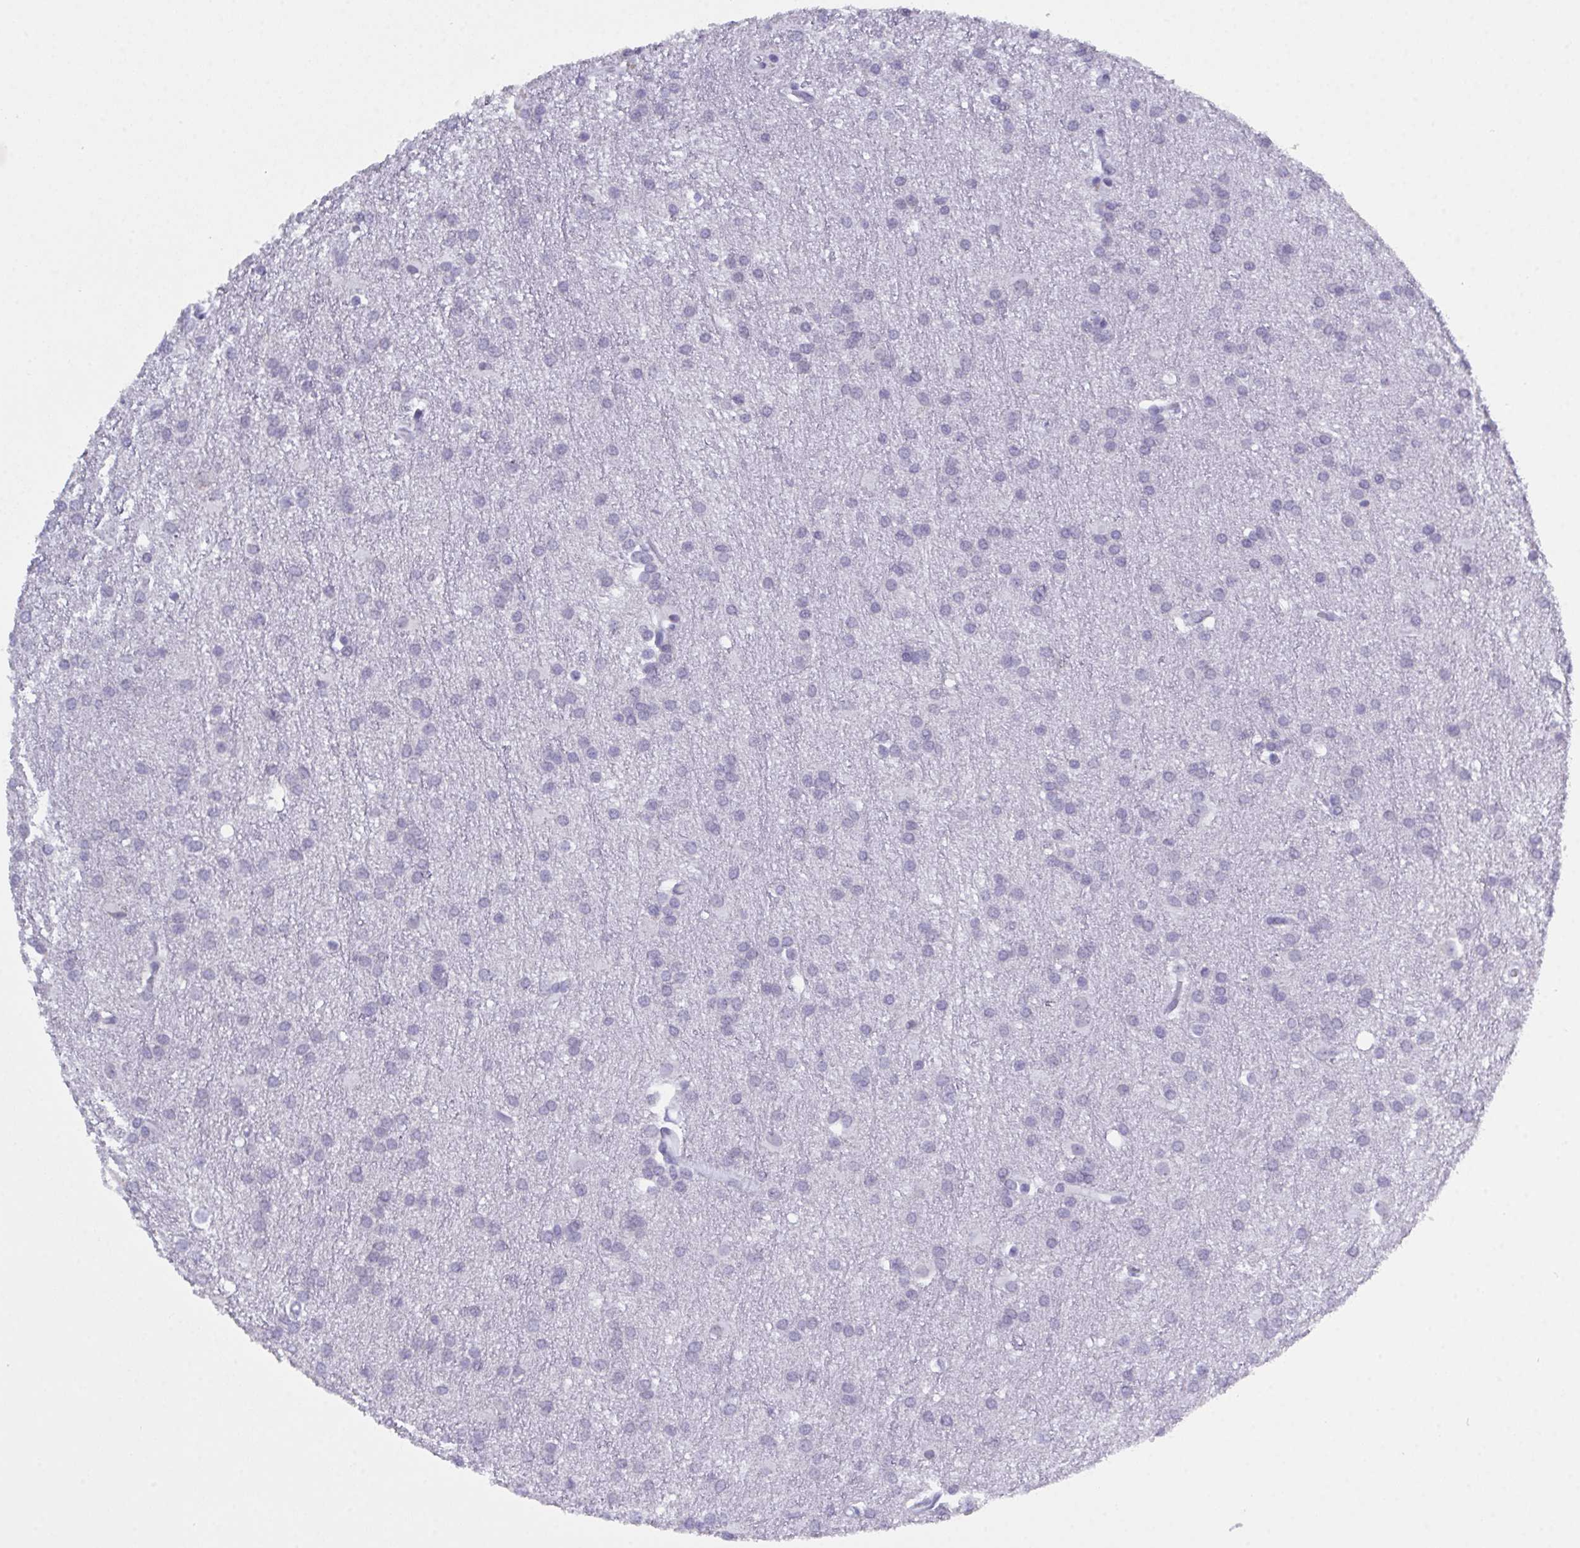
{"staining": {"intensity": "negative", "quantity": "none", "location": "none"}, "tissue": "glioma", "cell_type": "Tumor cells", "image_type": "cancer", "snomed": [{"axis": "morphology", "description": "Glioma, malignant, Low grade"}, {"axis": "topography", "description": "Brain"}], "caption": "This is an immunohistochemistry histopathology image of malignant glioma (low-grade). There is no positivity in tumor cells.", "gene": "SERPINB13", "patient": {"sex": "female", "age": 32}}